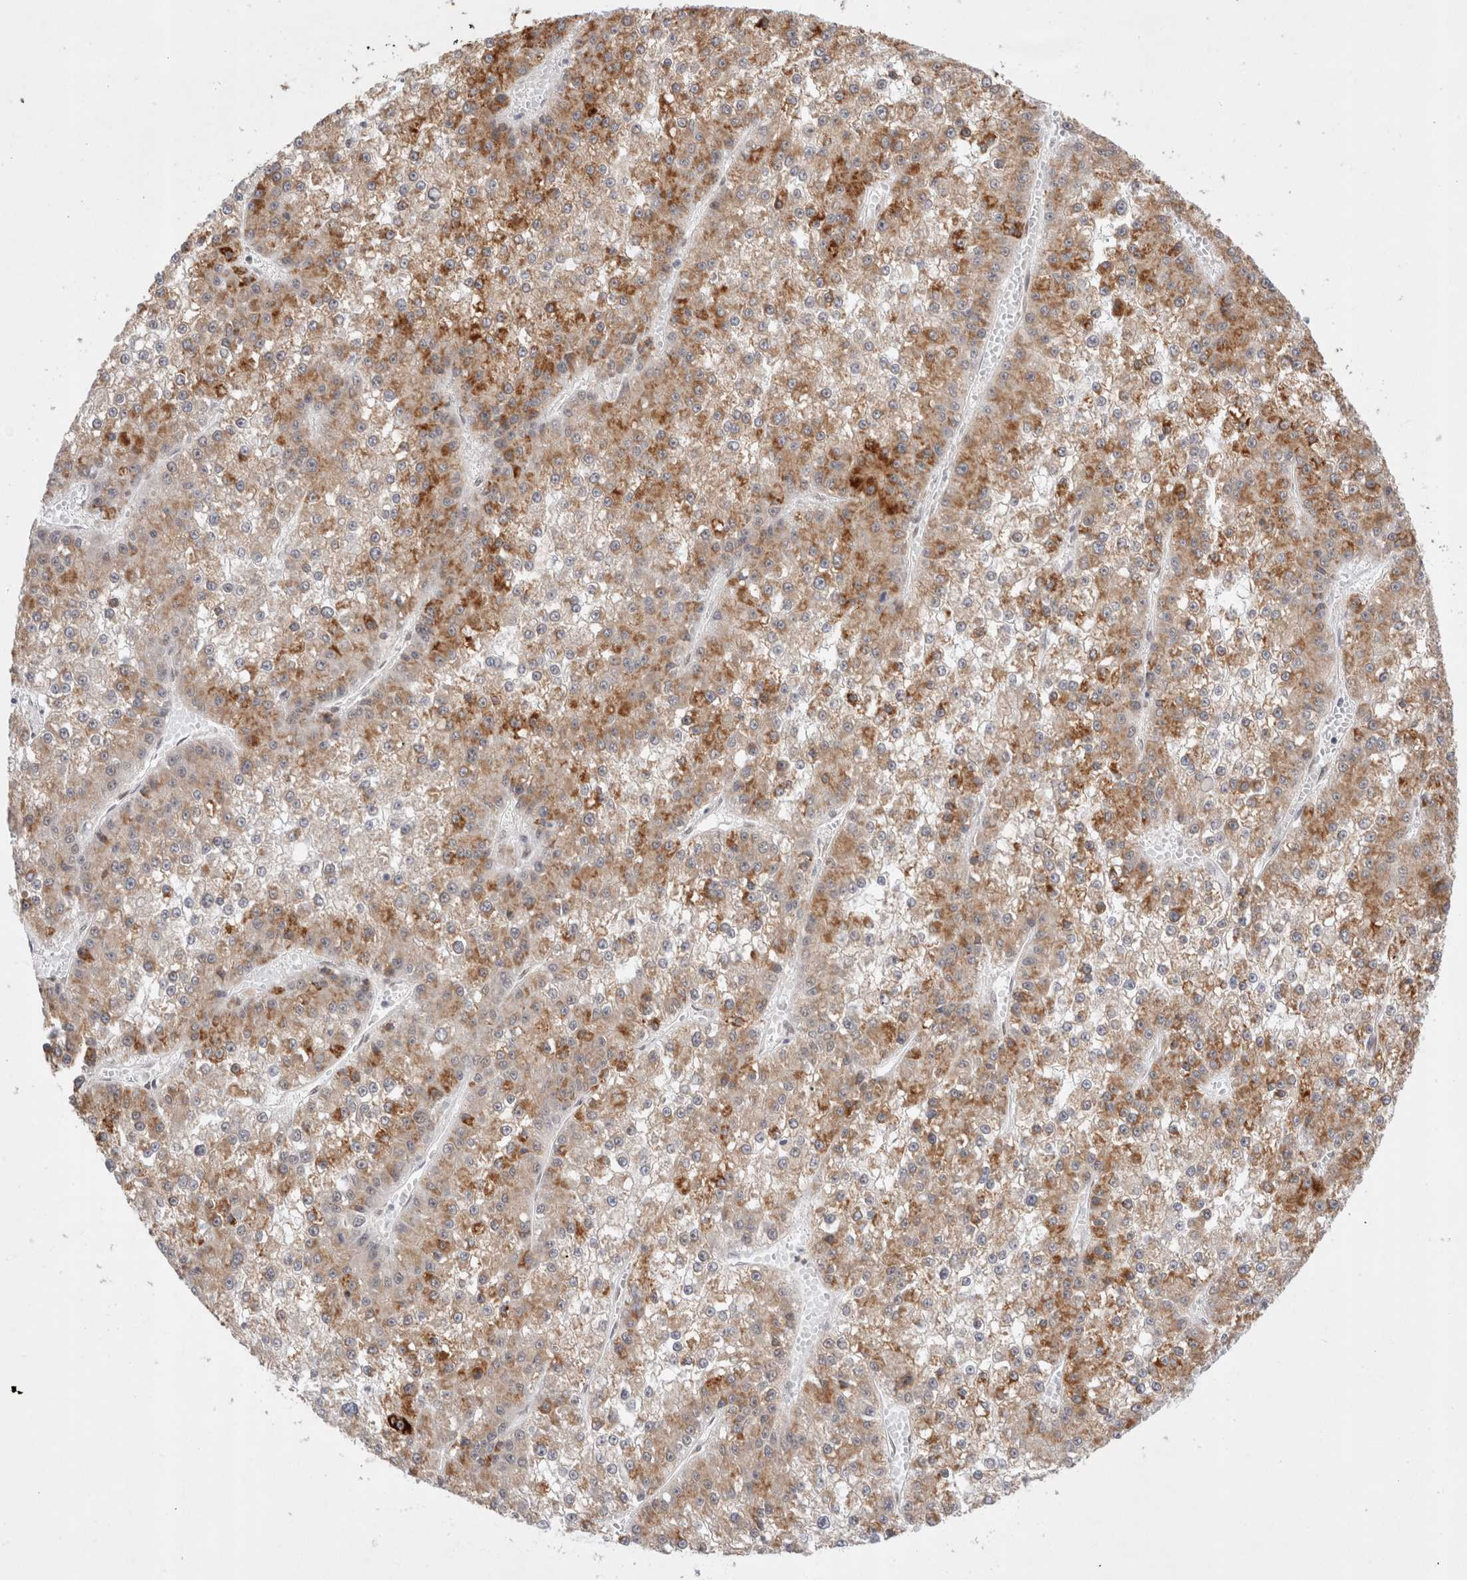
{"staining": {"intensity": "moderate", "quantity": ">75%", "location": "cytoplasmic/membranous"}, "tissue": "liver cancer", "cell_type": "Tumor cells", "image_type": "cancer", "snomed": [{"axis": "morphology", "description": "Carcinoma, Hepatocellular, NOS"}, {"axis": "topography", "description": "Liver"}], "caption": "A micrograph of human liver cancer stained for a protein reveals moderate cytoplasmic/membranous brown staining in tumor cells.", "gene": "GTF2I", "patient": {"sex": "female", "age": 73}}